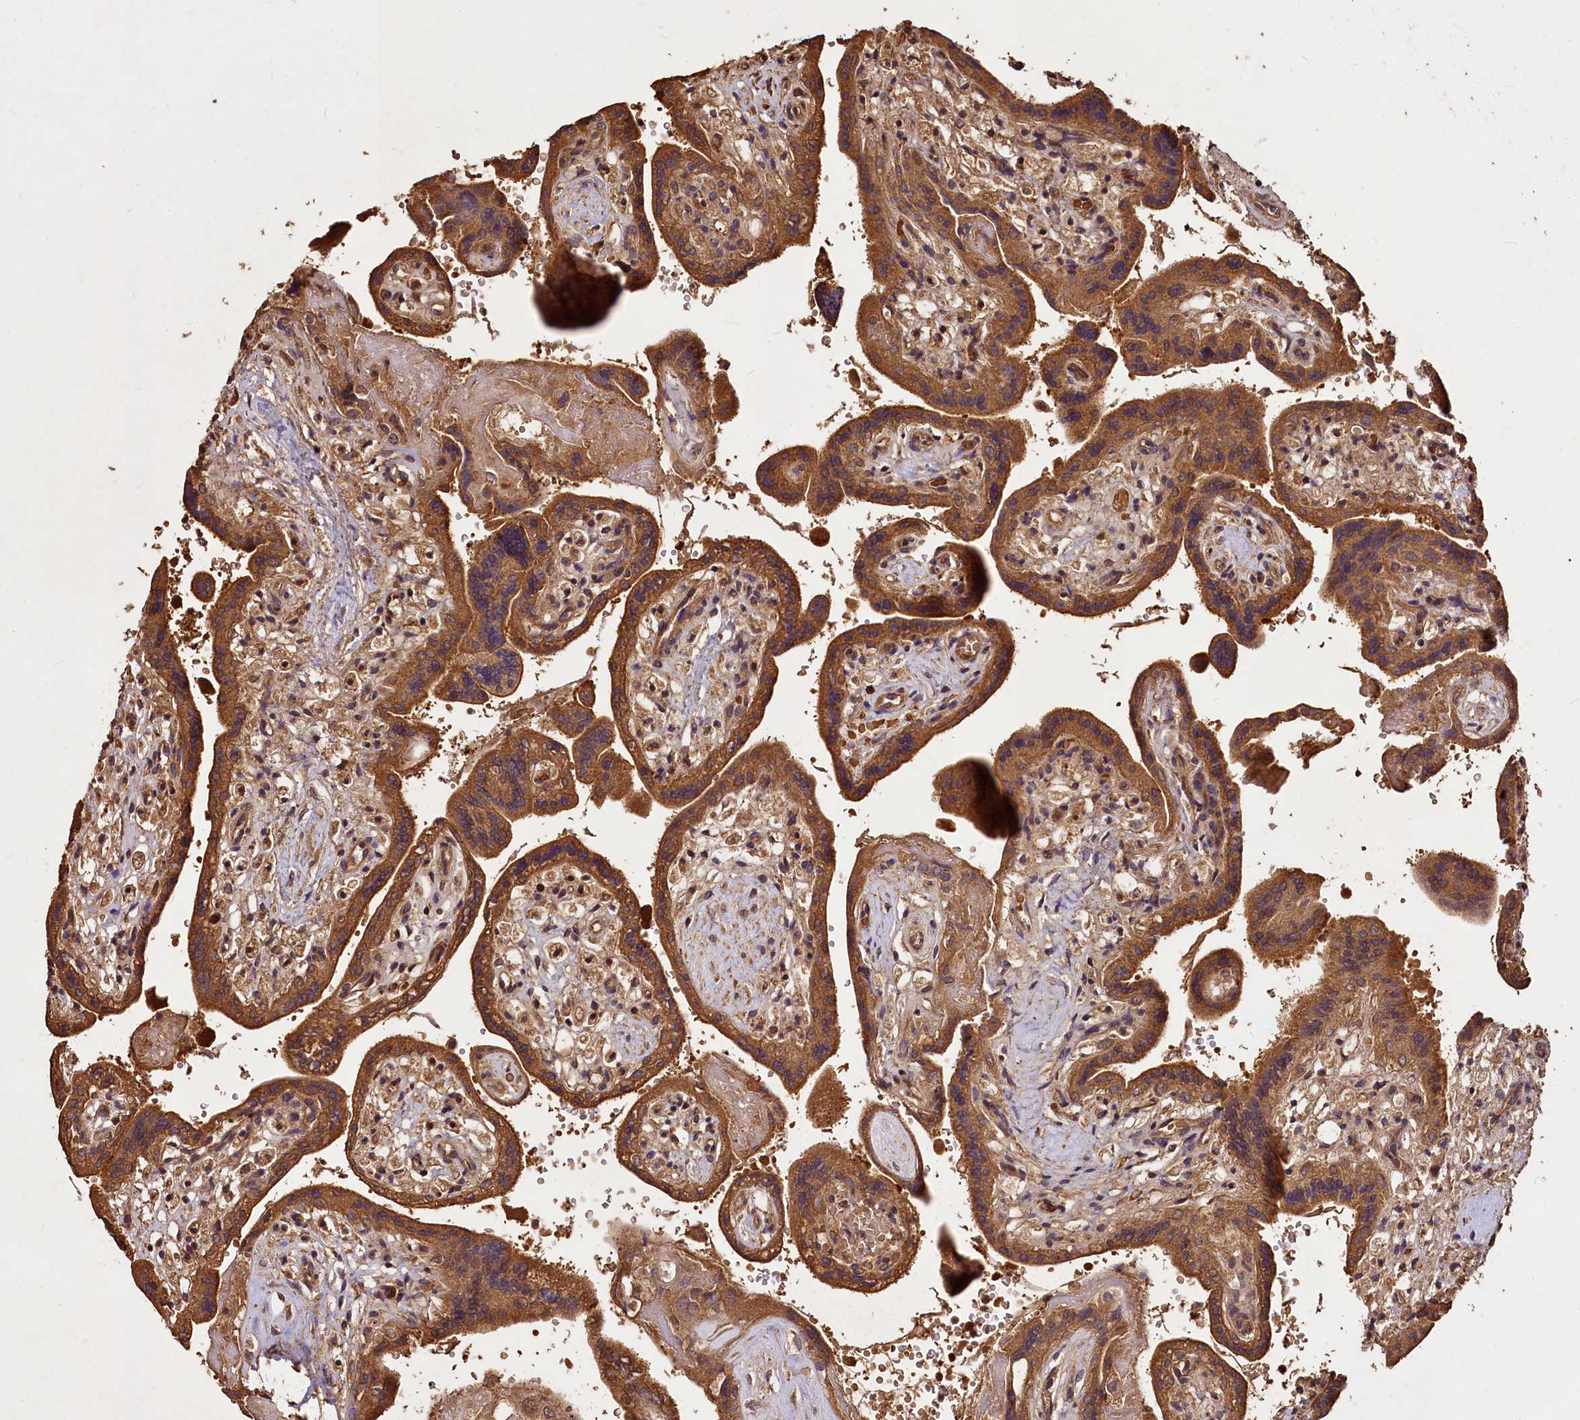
{"staining": {"intensity": "strong", "quantity": ">75%", "location": "cytoplasmic/membranous,nuclear"}, "tissue": "placenta", "cell_type": "Trophoblastic cells", "image_type": "normal", "snomed": [{"axis": "morphology", "description": "Normal tissue, NOS"}, {"axis": "topography", "description": "Placenta"}], "caption": "Strong cytoplasmic/membranous,nuclear staining for a protein is seen in about >75% of trophoblastic cells of normal placenta using immunohistochemistry.", "gene": "VPS51", "patient": {"sex": "female", "age": 37}}